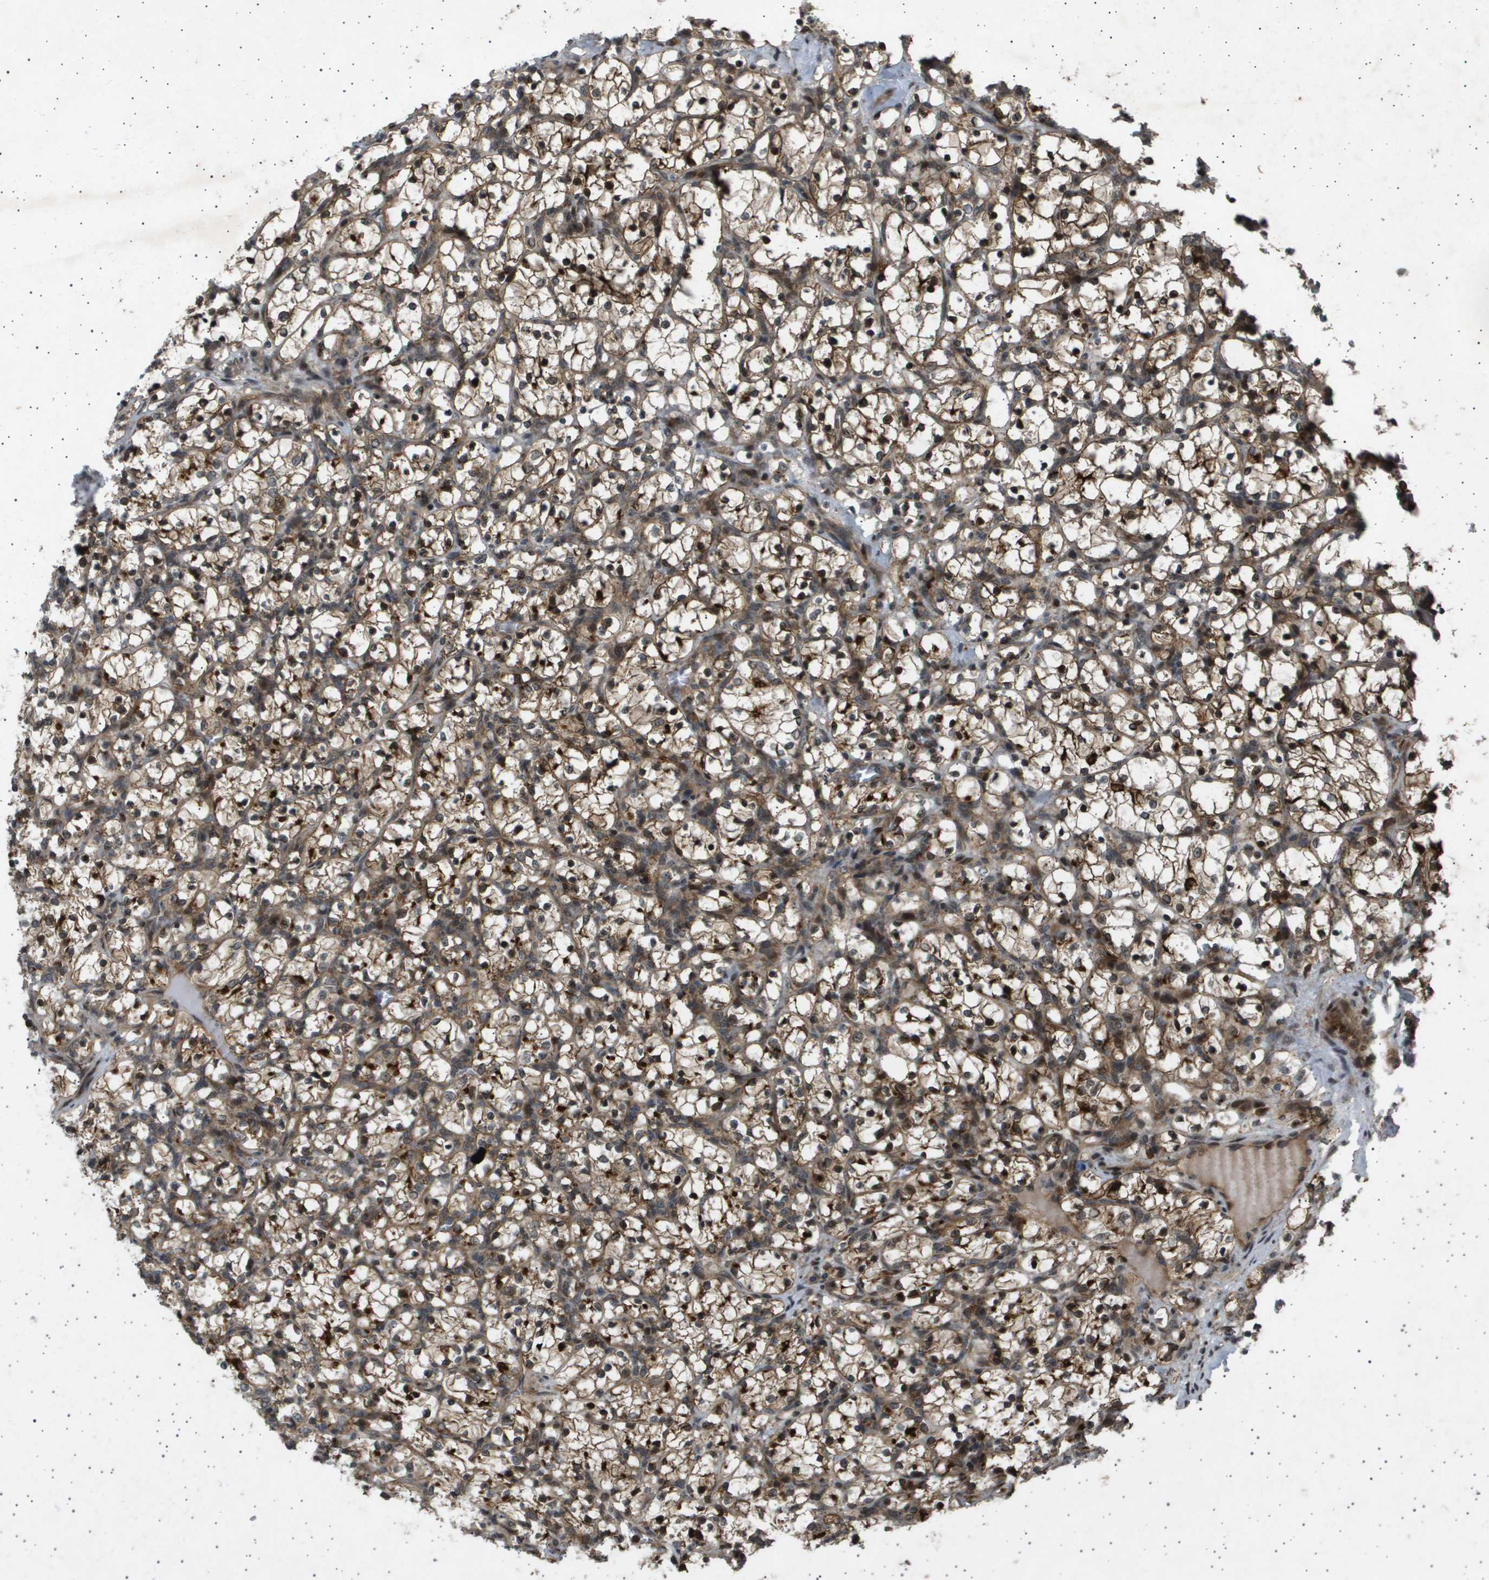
{"staining": {"intensity": "moderate", "quantity": ">75%", "location": "cytoplasmic/membranous,nuclear"}, "tissue": "renal cancer", "cell_type": "Tumor cells", "image_type": "cancer", "snomed": [{"axis": "morphology", "description": "Adenocarcinoma, NOS"}, {"axis": "topography", "description": "Kidney"}], "caption": "High-power microscopy captured an immunohistochemistry (IHC) histopathology image of renal cancer (adenocarcinoma), revealing moderate cytoplasmic/membranous and nuclear staining in about >75% of tumor cells.", "gene": "TNRC6A", "patient": {"sex": "female", "age": 69}}